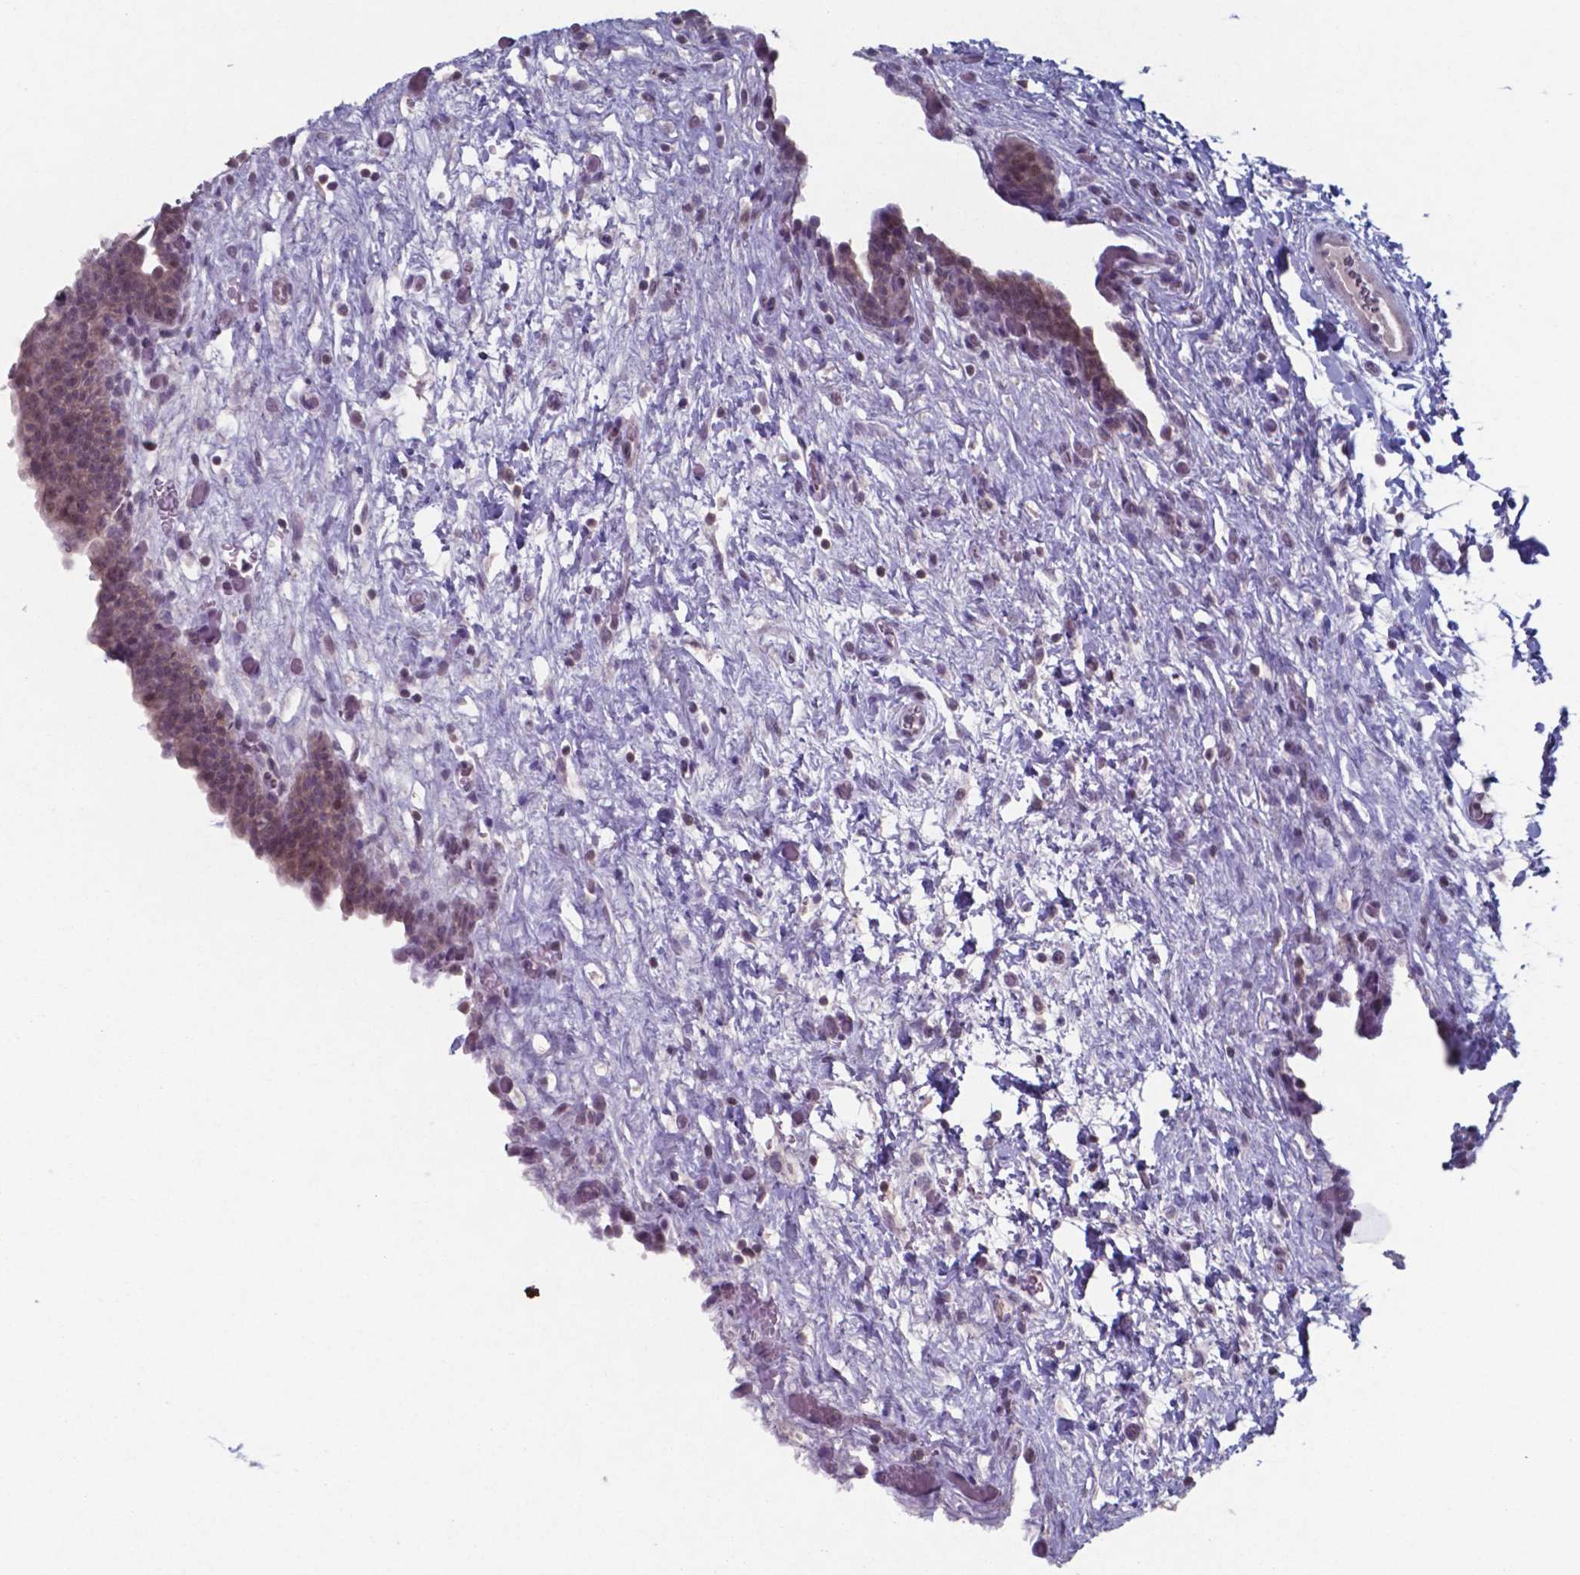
{"staining": {"intensity": "weak", "quantity": "25%-75%", "location": "nuclear"}, "tissue": "urinary bladder", "cell_type": "Urothelial cells", "image_type": "normal", "snomed": [{"axis": "morphology", "description": "Normal tissue, NOS"}, {"axis": "topography", "description": "Urinary bladder"}], "caption": "Immunohistochemical staining of benign human urinary bladder reveals weak nuclear protein positivity in approximately 25%-75% of urothelial cells.", "gene": "TDP2", "patient": {"sex": "male", "age": 69}}